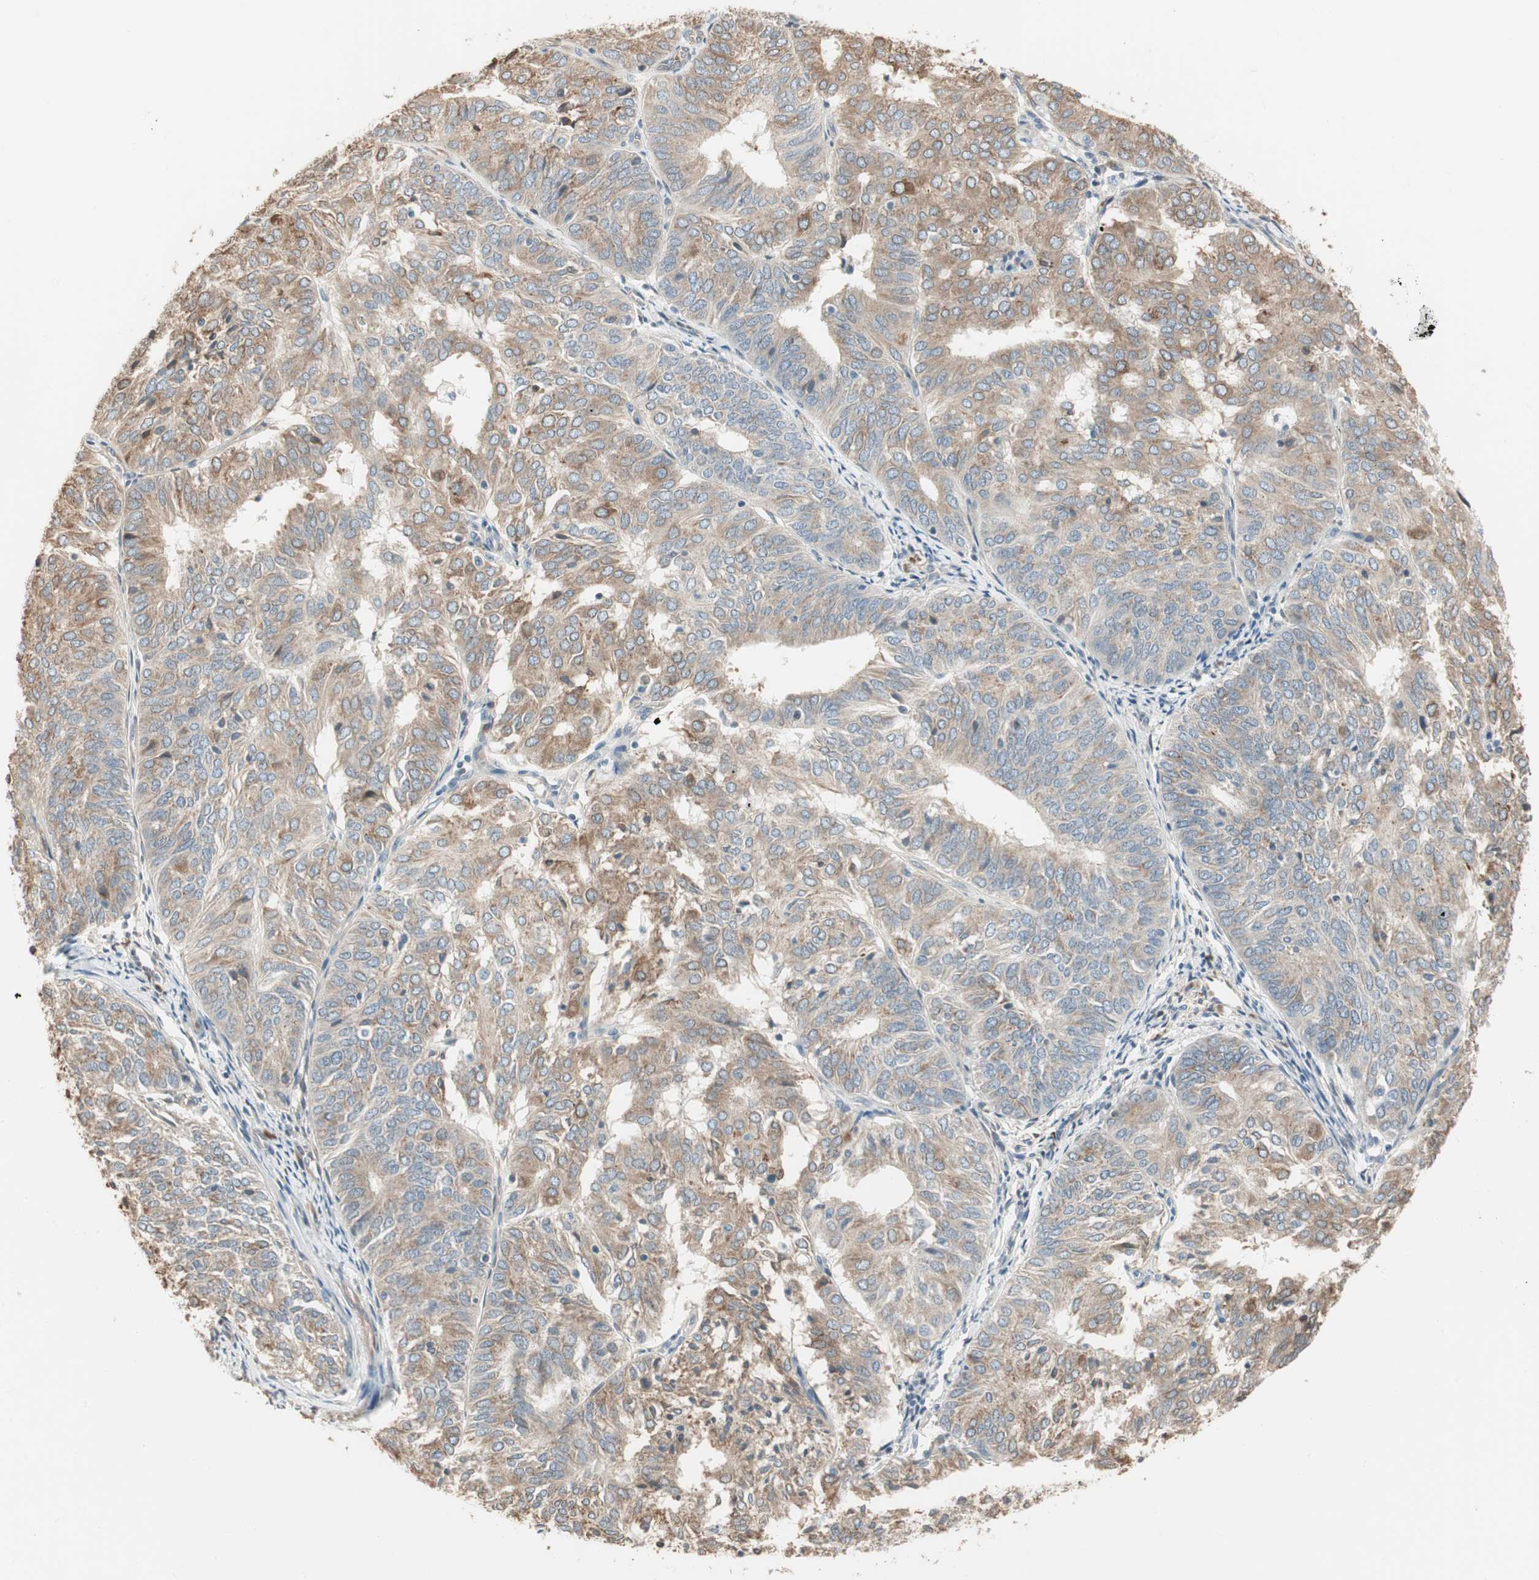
{"staining": {"intensity": "moderate", "quantity": ">75%", "location": "cytoplasmic/membranous"}, "tissue": "endometrial cancer", "cell_type": "Tumor cells", "image_type": "cancer", "snomed": [{"axis": "morphology", "description": "Adenocarcinoma, NOS"}, {"axis": "topography", "description": "Uterus"}], "caption": "Immunohistochemistry histopathology image of neoplastic tissue: human endometrial cancer stained using immunohistochemistry displays medium levels of moderate protein expression localized specifically in the cytoplasmic/membranous of tumor cells, appearing as a cytoplasmic/membranous brown color.", "gene": "NUCB2", "patient": {"sex": "female", "age": 60}}